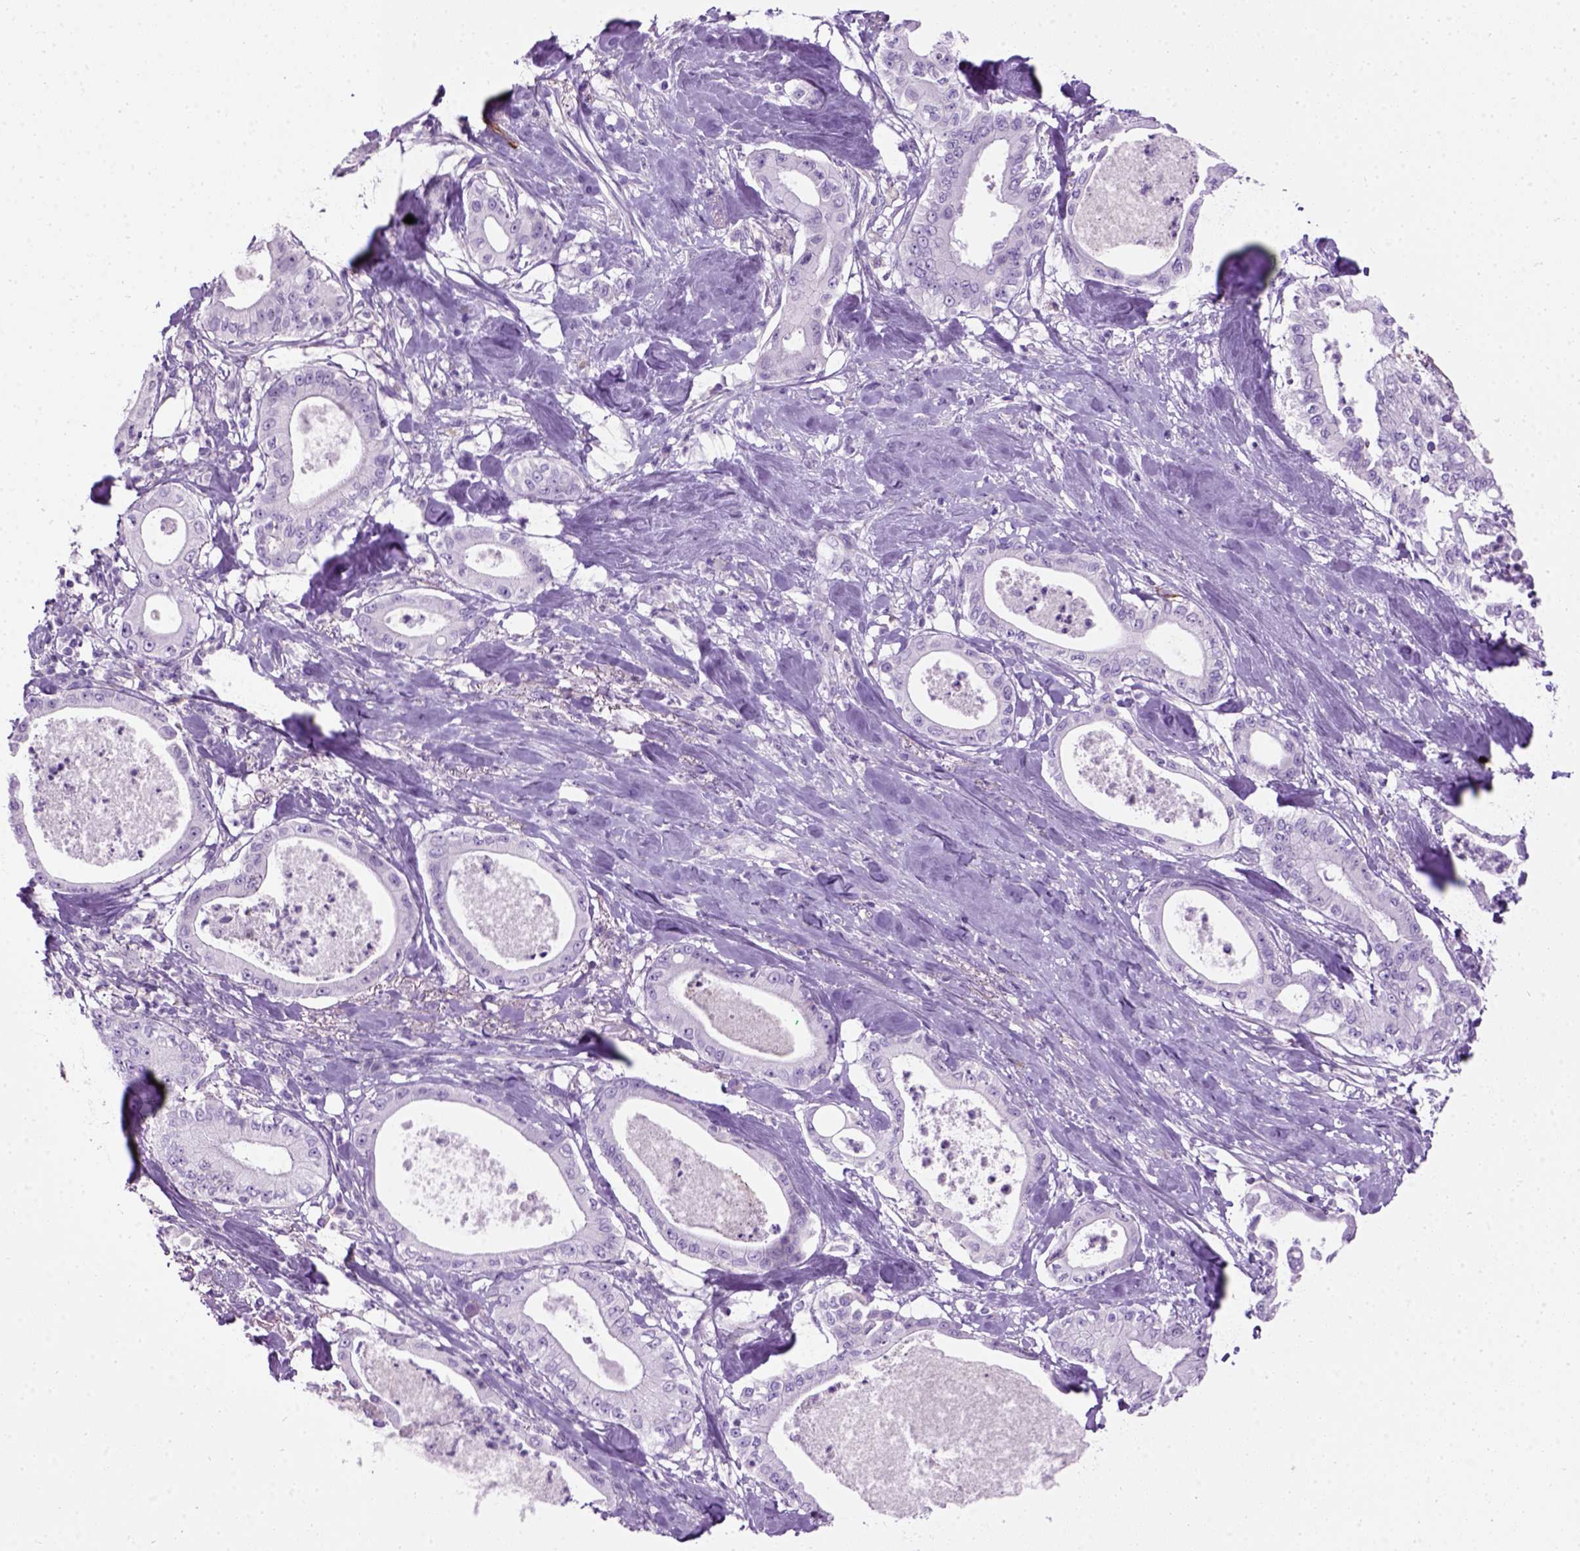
{"staining": {"intensity": "negative", "quantity": "none", "location": "none"}, "tissue": "pancreatic cancer", "cell_type": "Tumor cells", "image_type": "cancer", "snomed": [{"axis": "morphology", "description": "Adenocarcinoma, NOS"}, {"axis": "topography", "description": "Pancreas"}], "caption": "Photomicrograph shows no protein expression in tumor cells of pancreatic cancer tissue.", "gene": "GABRB2", "patient": {"sex": "male", "age": 71}}